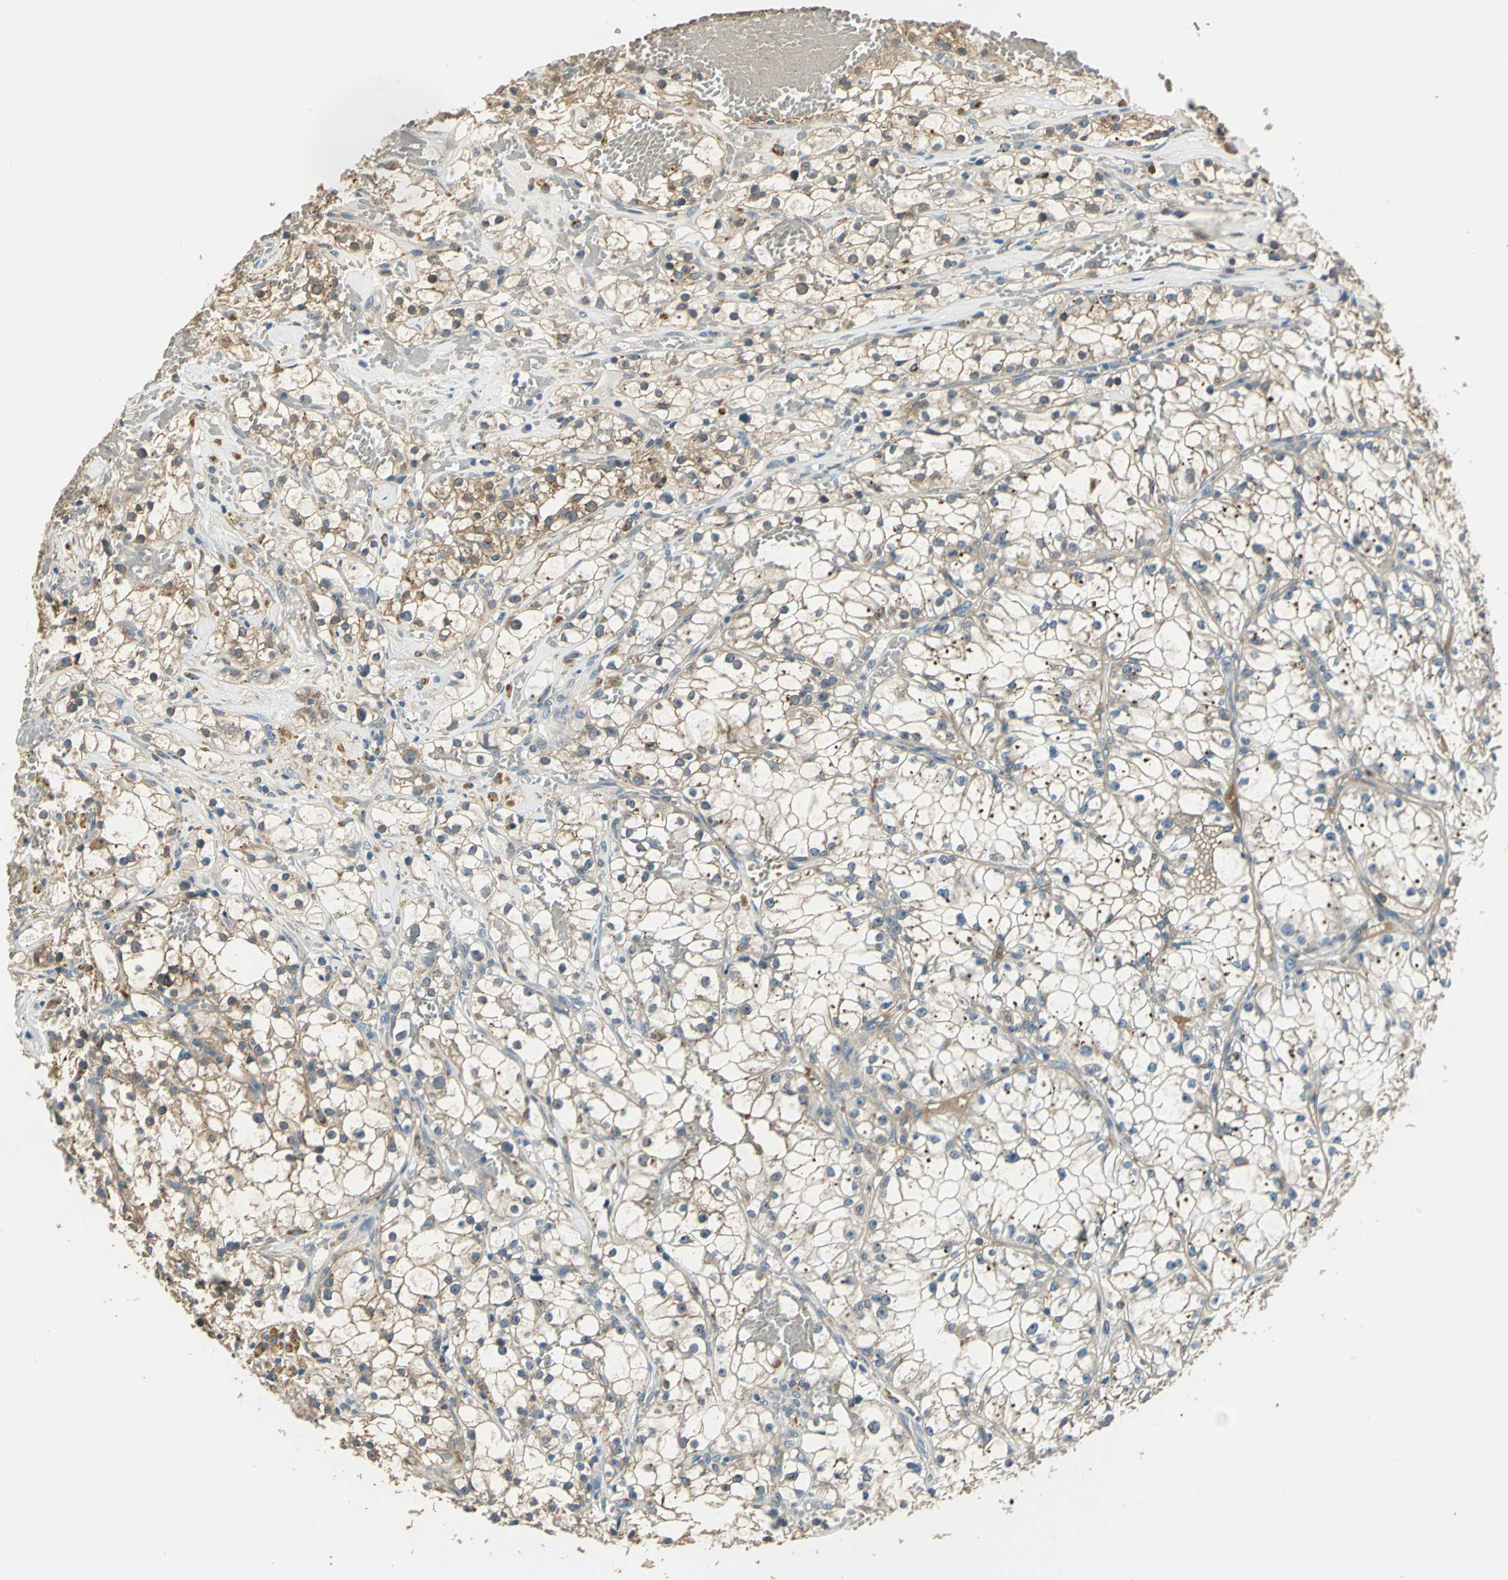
{"staining": {"intensity": "weak", "quantity": "25%-75%", "location": "cytoplasmic/membranous"}, "tissue": "renal cancer", "cell_type": "Tumor cells", "image_type": "cancer", "snomed": [{"axis": "morphology", "description": "Adenocarcinoma, NOS"}, {"axis": "topography", "description": "Kidney"}], "caption": "Renal cancer (adenocarcinoma) stained for a protein displays weak cytoplasmic/membranous positivity in tumor cells.", "gene": "NIT1", "patient": {"sex": "male", "age": 56}}